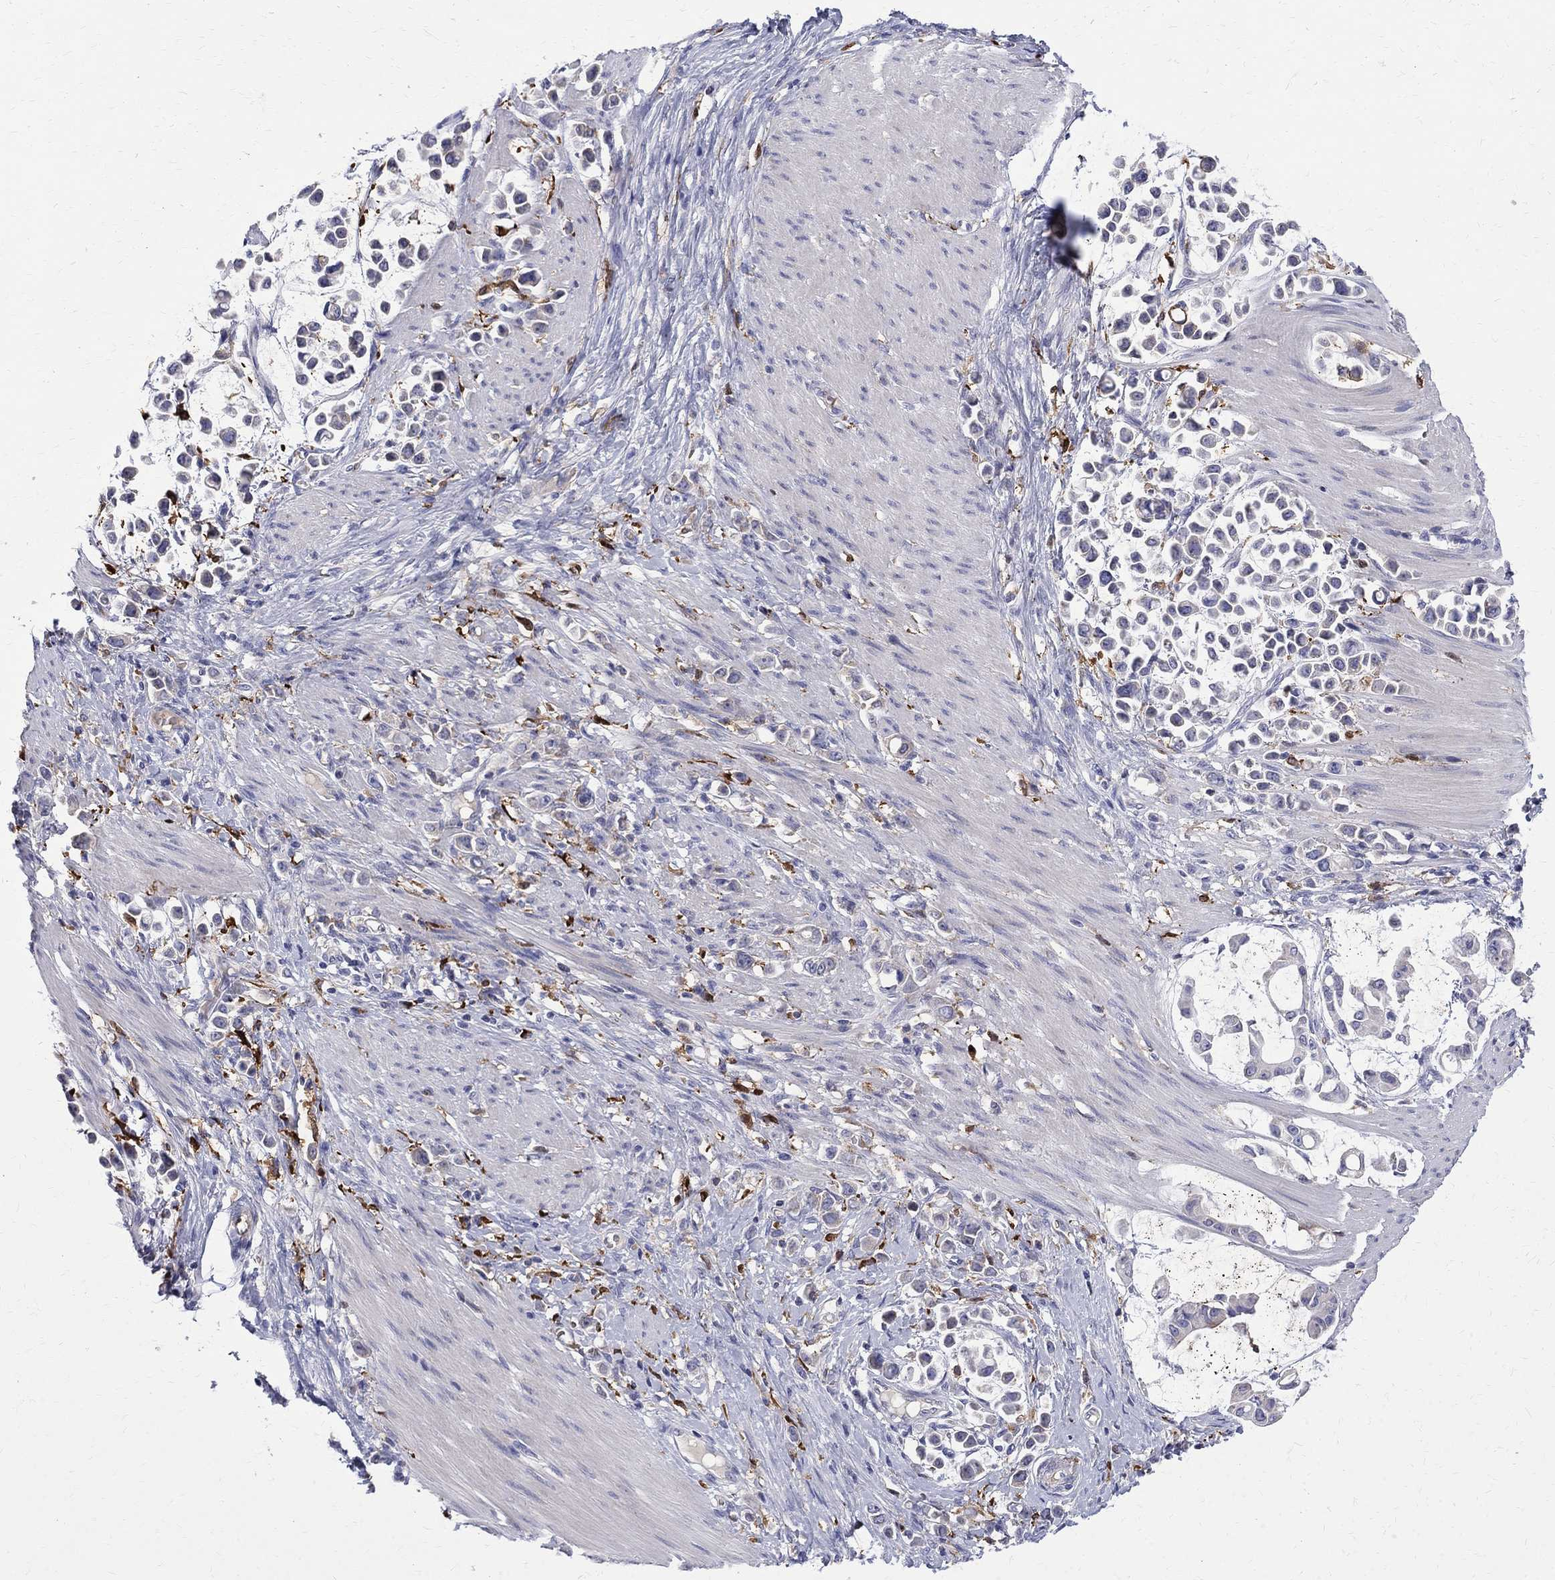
{"staining": {"intensity": "negative", "quantity": "none", "location": "none"}, "tissue": "stomach cancer", "cell_type": "Tumor cells", "image_type": "cancer", "snomed": [{"axis": "morphology", "description": "Adenocarcinoma, NOS"}, {"axis": "topography", "description": "Stomach"}], "caption": "The photomicrograph demonstrates no staining of tumor cells in adenocarcinoma (stomach). (DAB IHC with hematoxylin counter stain).", "gene": "AGER", "patient": {"sex": "male", "age": 82}}